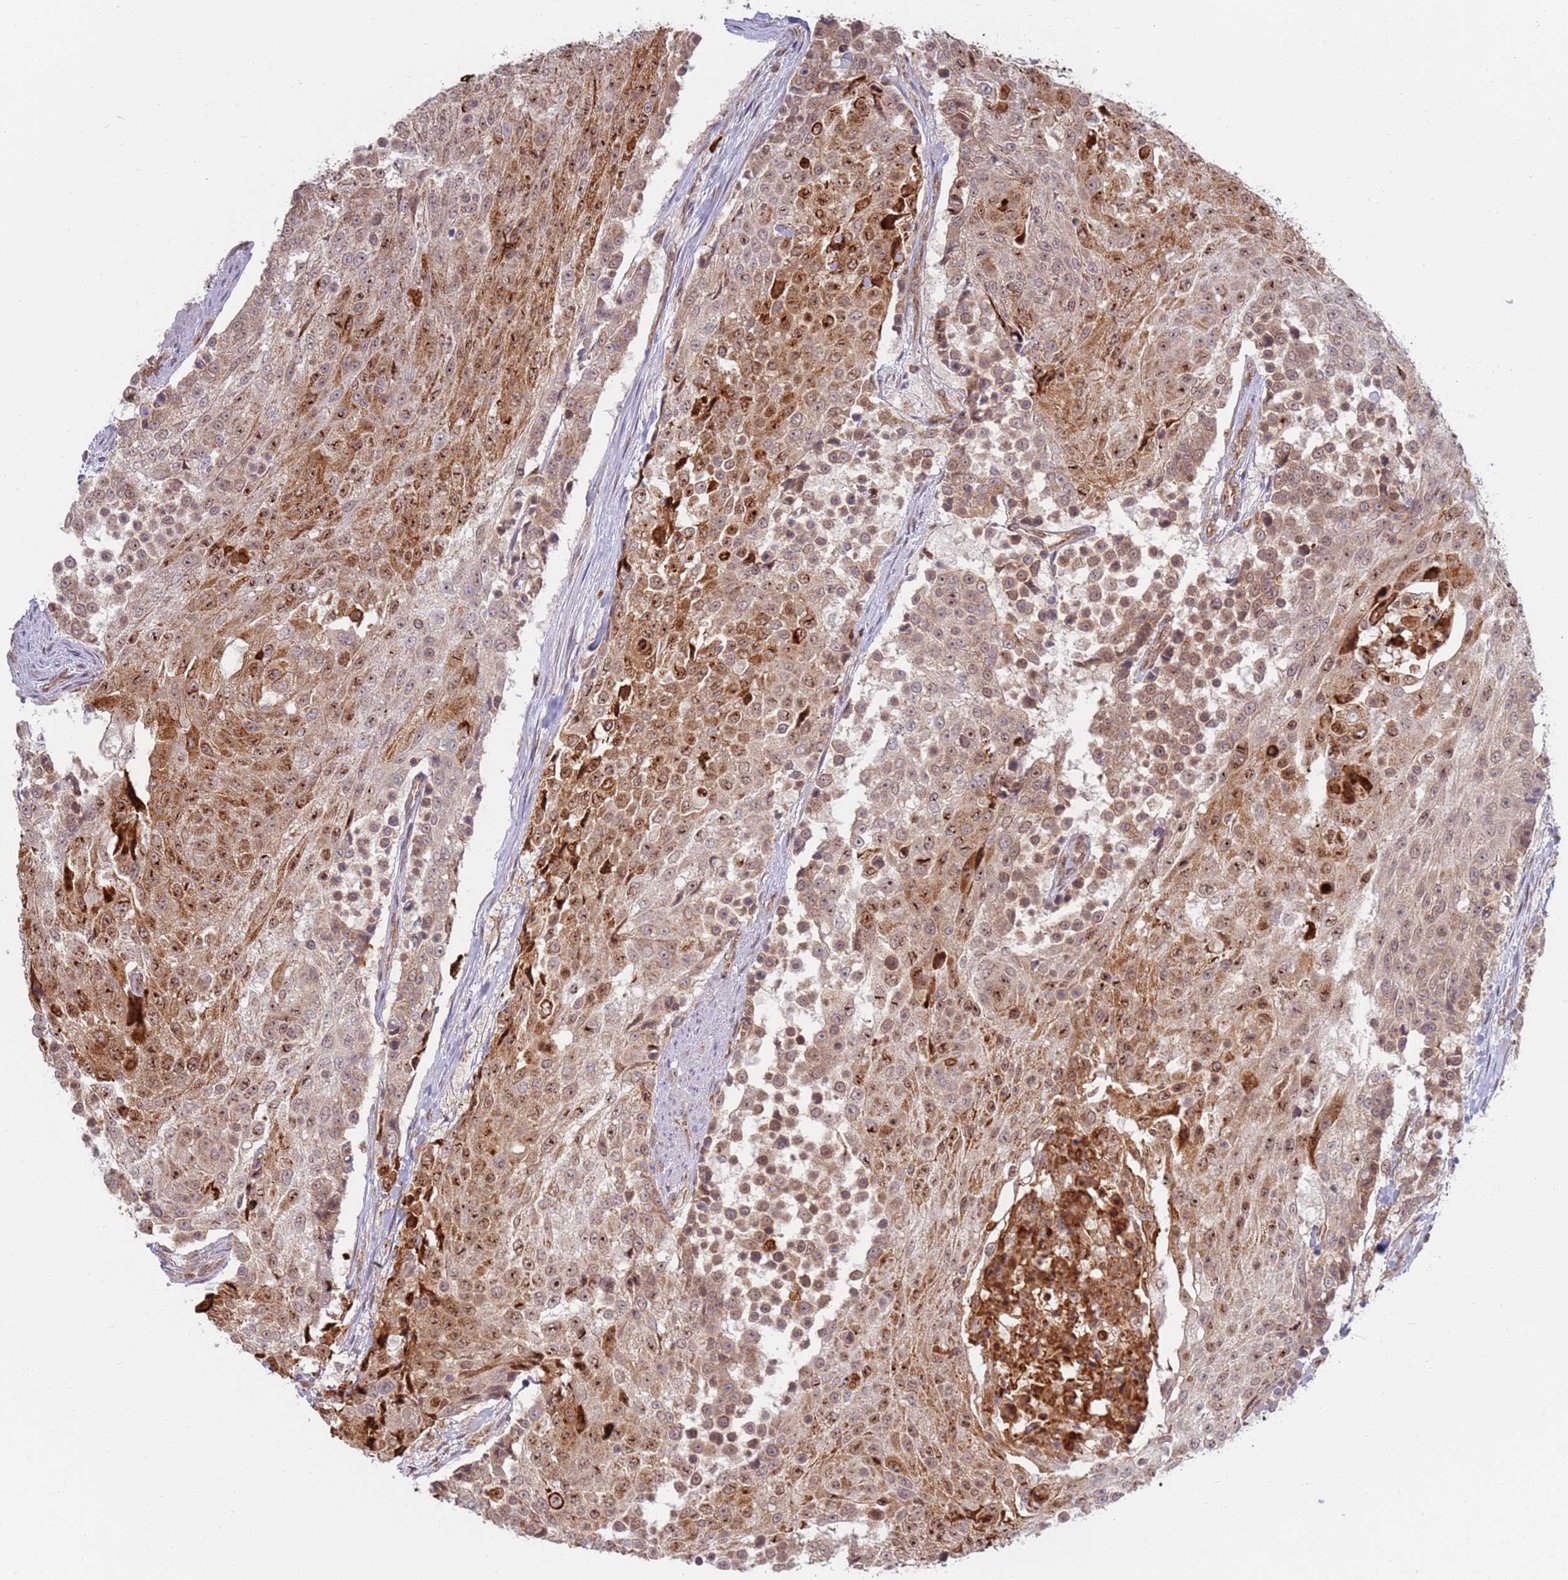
{"staining": {"intensity": "moderate", "quantity": ">75%", "location": "cytoplasmic/membranous,nuclear"}, "tissue": "urothelial cancer", "cell_type": "Tumor cells", "image_type": "cancer", "snomed": [{"axis": "morphology", "description": "Urothelial carcinoma, High grade"}, {"axis": "topography", "description": "Urinary bladder"}], "caption": "Urothelial carcinoma (high-grade) stained for a protein reveals moderate cytoplasmic/membranous and nuclear positivity in tumor cells.", "gene": "CEP170", "patient": {"sex": "female", "age": 63}}